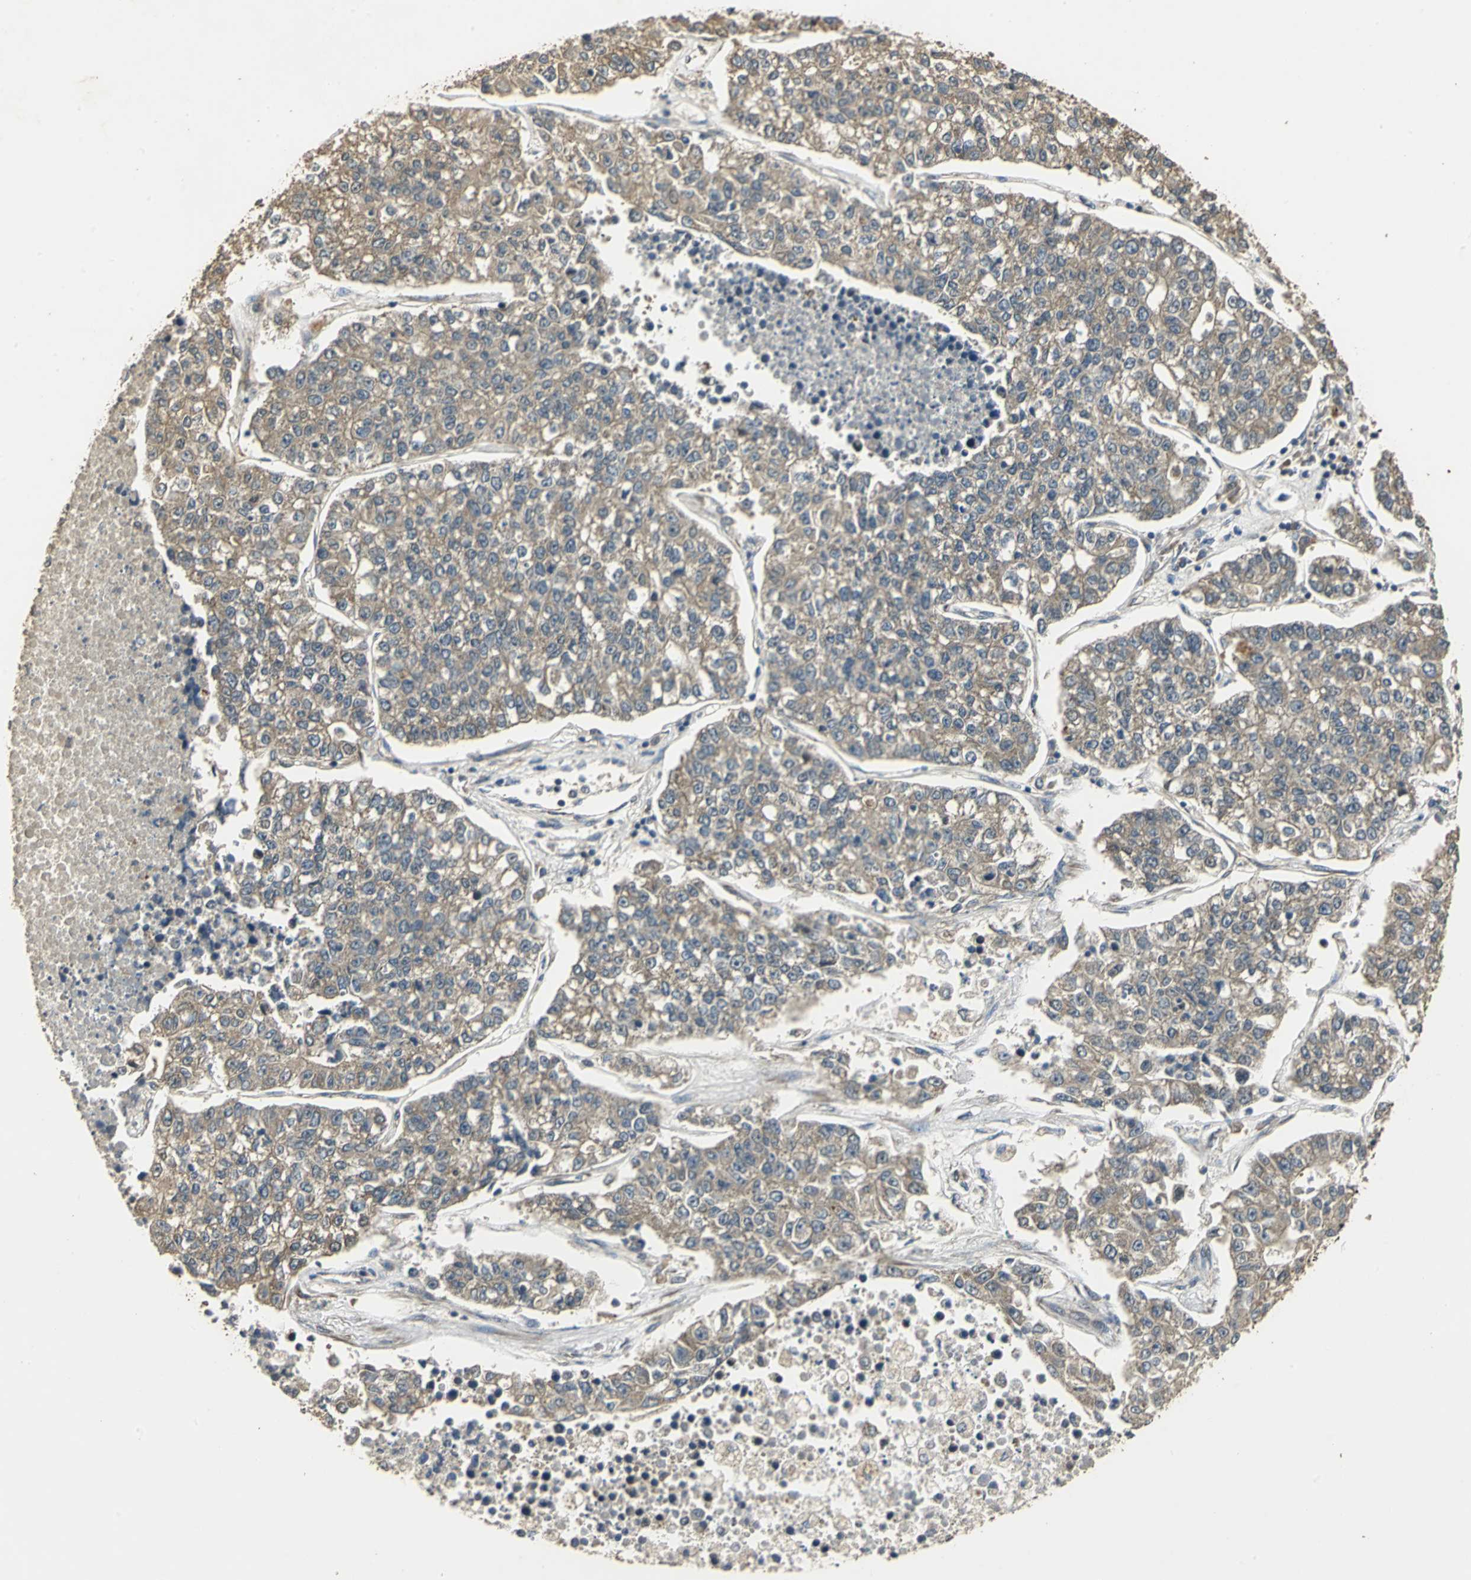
{"staining": {"intensity": "weak", "quantity": ">75%", "location": "cytoplasmic/membranous"}, "tissue": "lung cancer", "cell_type": "Tumor cells", "image_type": "cancer", "snomed": [{"axis": "morphology", "description": "Adenocarcinoma, NOS"}, {"axis": "topography", "description": "Lung"}], "caption": "Immunohistochemical staining of human lung cancer (adenocarcinoma) exhibits low levels of weak cytoplasmic/membranous expression in approximately >75% of tumor cells. The protein of interest is shown in brown color, while the nuclei are stained blue.", "gene": "KANK1", "patient": {"sex": "male", "age": 49}}